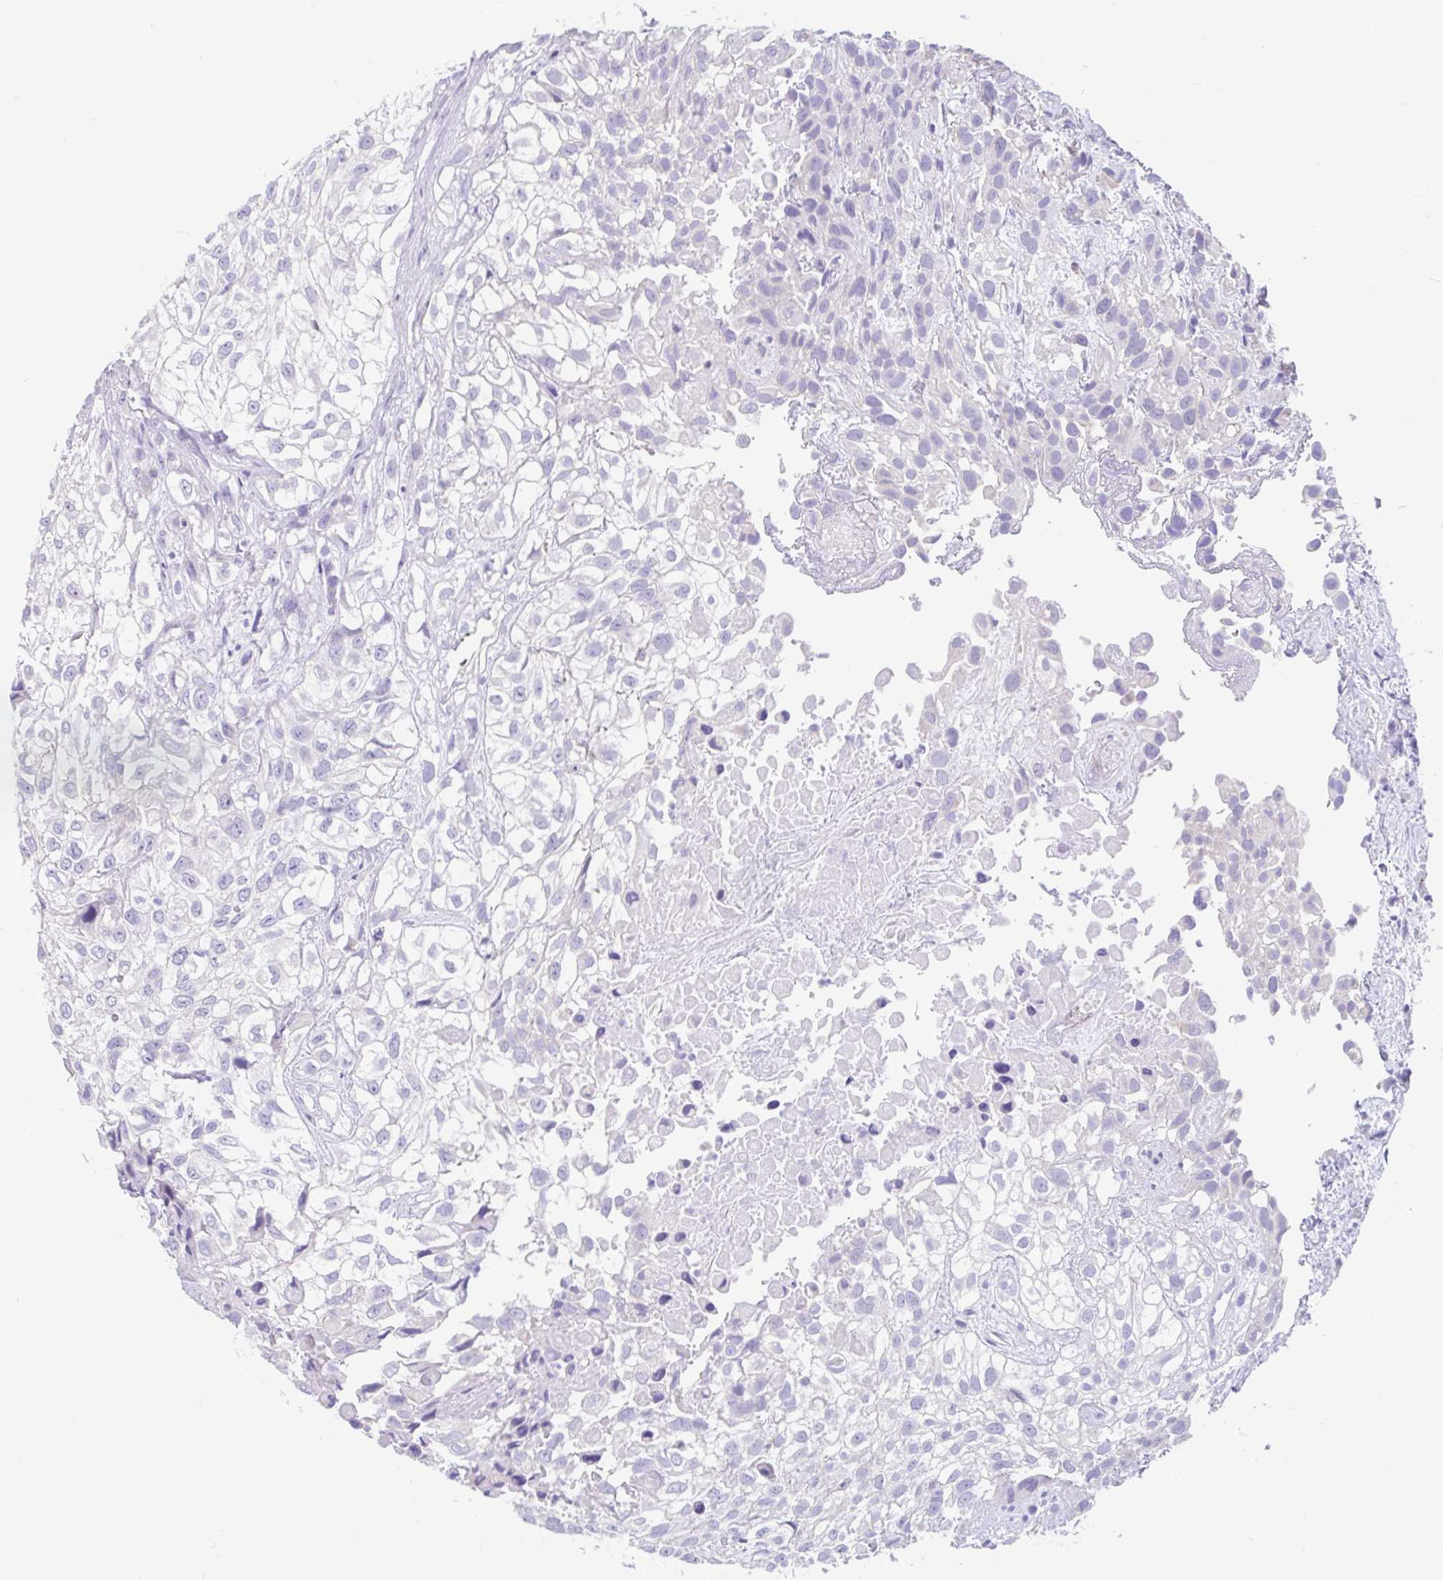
{"staining": {"intensity": "negative", "quantity": "none", "location": "none"}, "tissue": "urothelial cancer", "cell_type": "Tumor cells", "image_type": "cancer", "snomed": [{"axis": "morphology", "description": "Urothelial carcinoma, High grade"}, {"axis": "topography", "description": "Urinary bladder"}], "caption": "The photomicrograph demonstrates no significant staining in tumor cells of urothelial carcinoma (high-grade).", "gene": "CCSAP", "patient": {"sex": "male", "age": 56}}